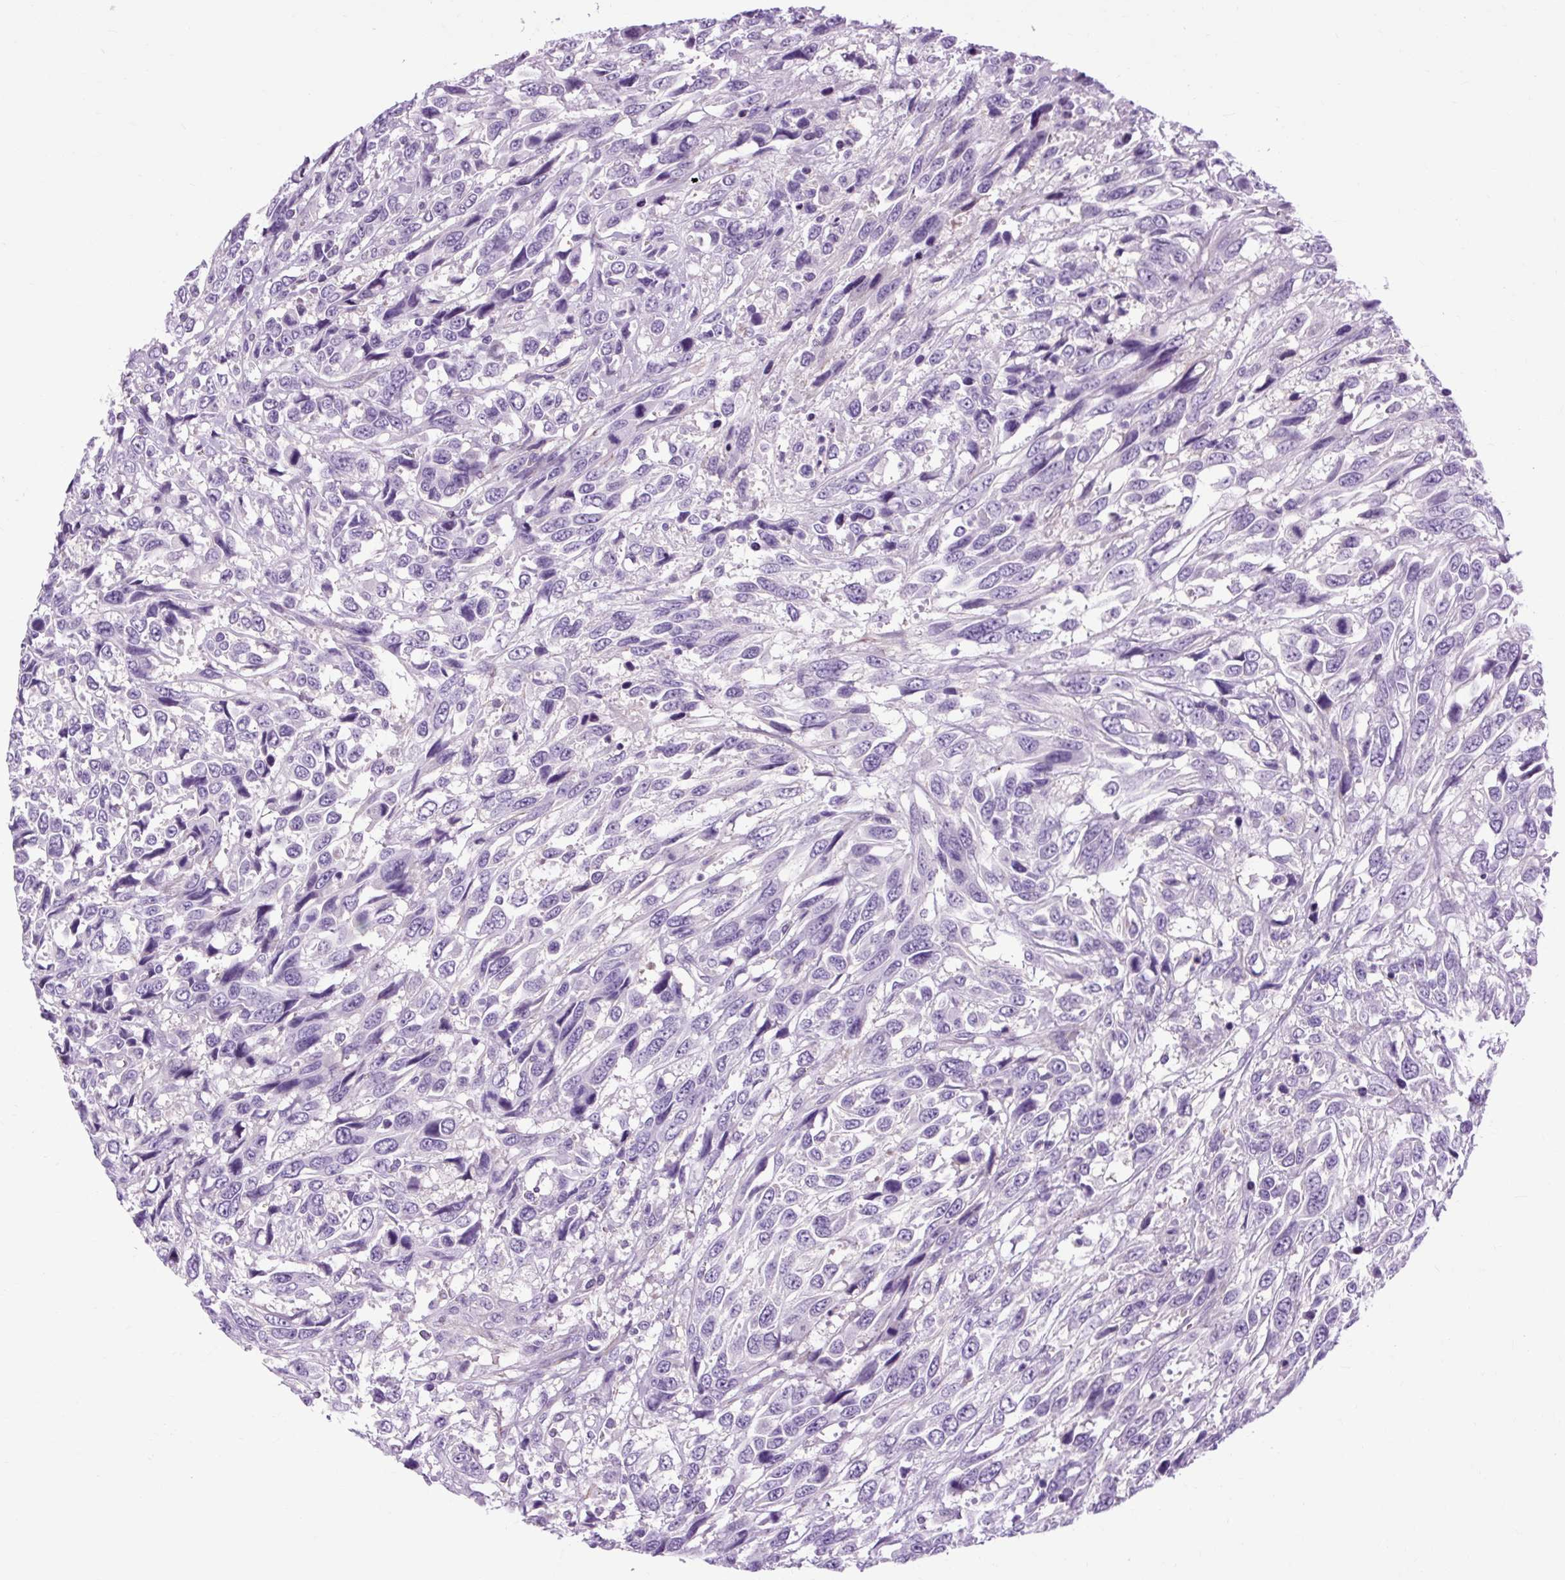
{"staining": {"intensity": "negative", "quantity": "none", "location": "none"}, "tissue": "urothelial cancer", "cell_type": "Tumor cells", "image_type": "cancer", "snomed": [{"axis": "morphology", "description": "Urothelial carcinoma, High grade"}, {"axis": "topography", "description": "Urinary bladder"}], "caption": "This is an IHC photomicrograph of human high-grade urothelial carcinoma. There is no positivity in tumor cells.", "gene": "OOEP", "patient": {"sex": "female", "age": 70}}